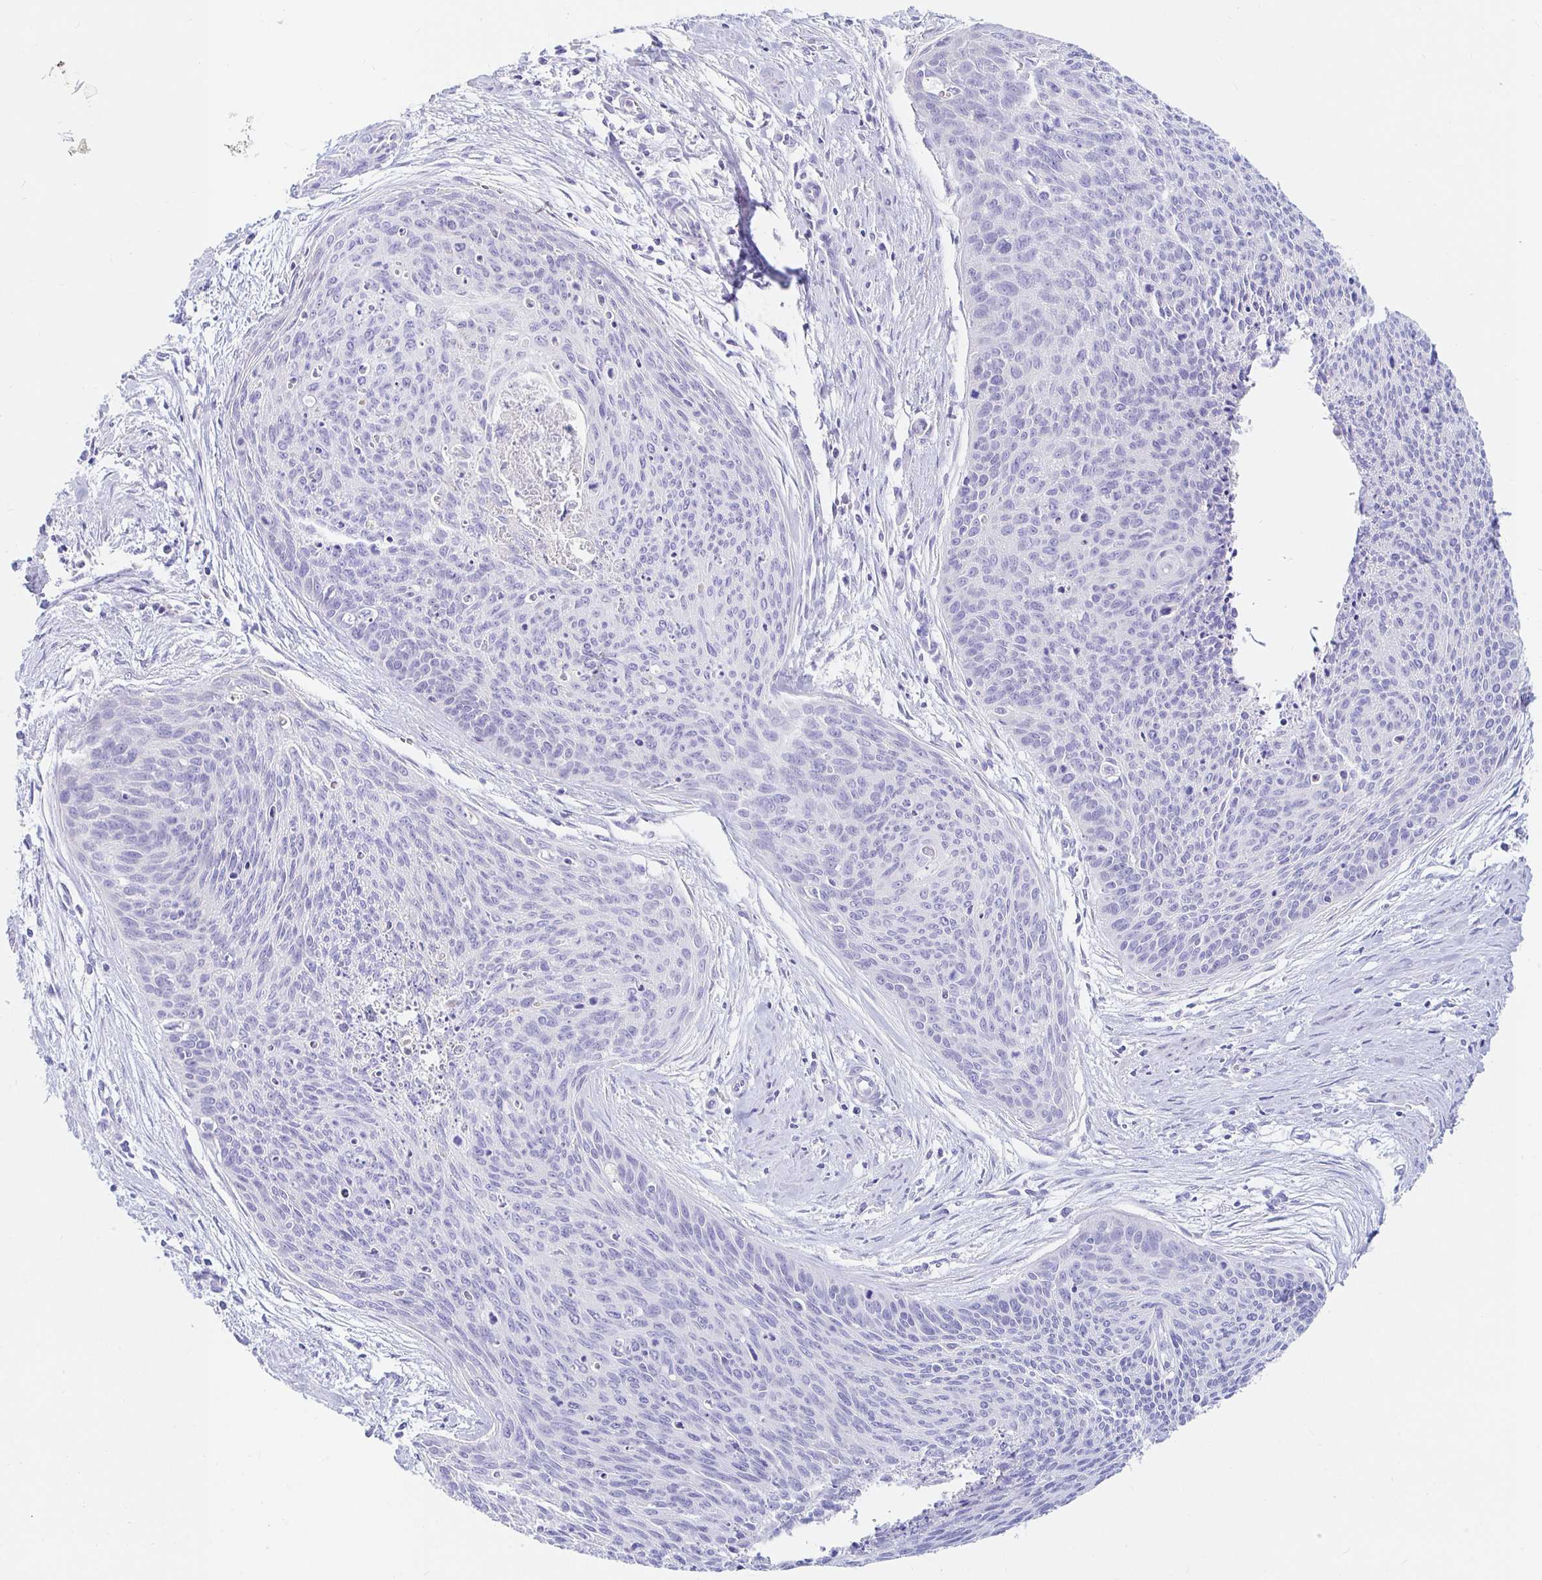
{"staining": {"intensity": "negative", "quantity": "none", "location": "none"}, "tissue": "cervical cancer", "cell_type": "Tumor cells", "image_type": "cancer", "snomed": [{"axis": "morphology", "description": "Squamous cell carcinoma, NOS"}, {"axis": "topography", "description": "Cervix"}], "caption": "The immunohistochemistry (IHC) photomicrograph has no significant expression in tumor cells of cervical cancer tissue.", "gene": "NR2E1", "patient": {"sex": "female", "age": 55}}